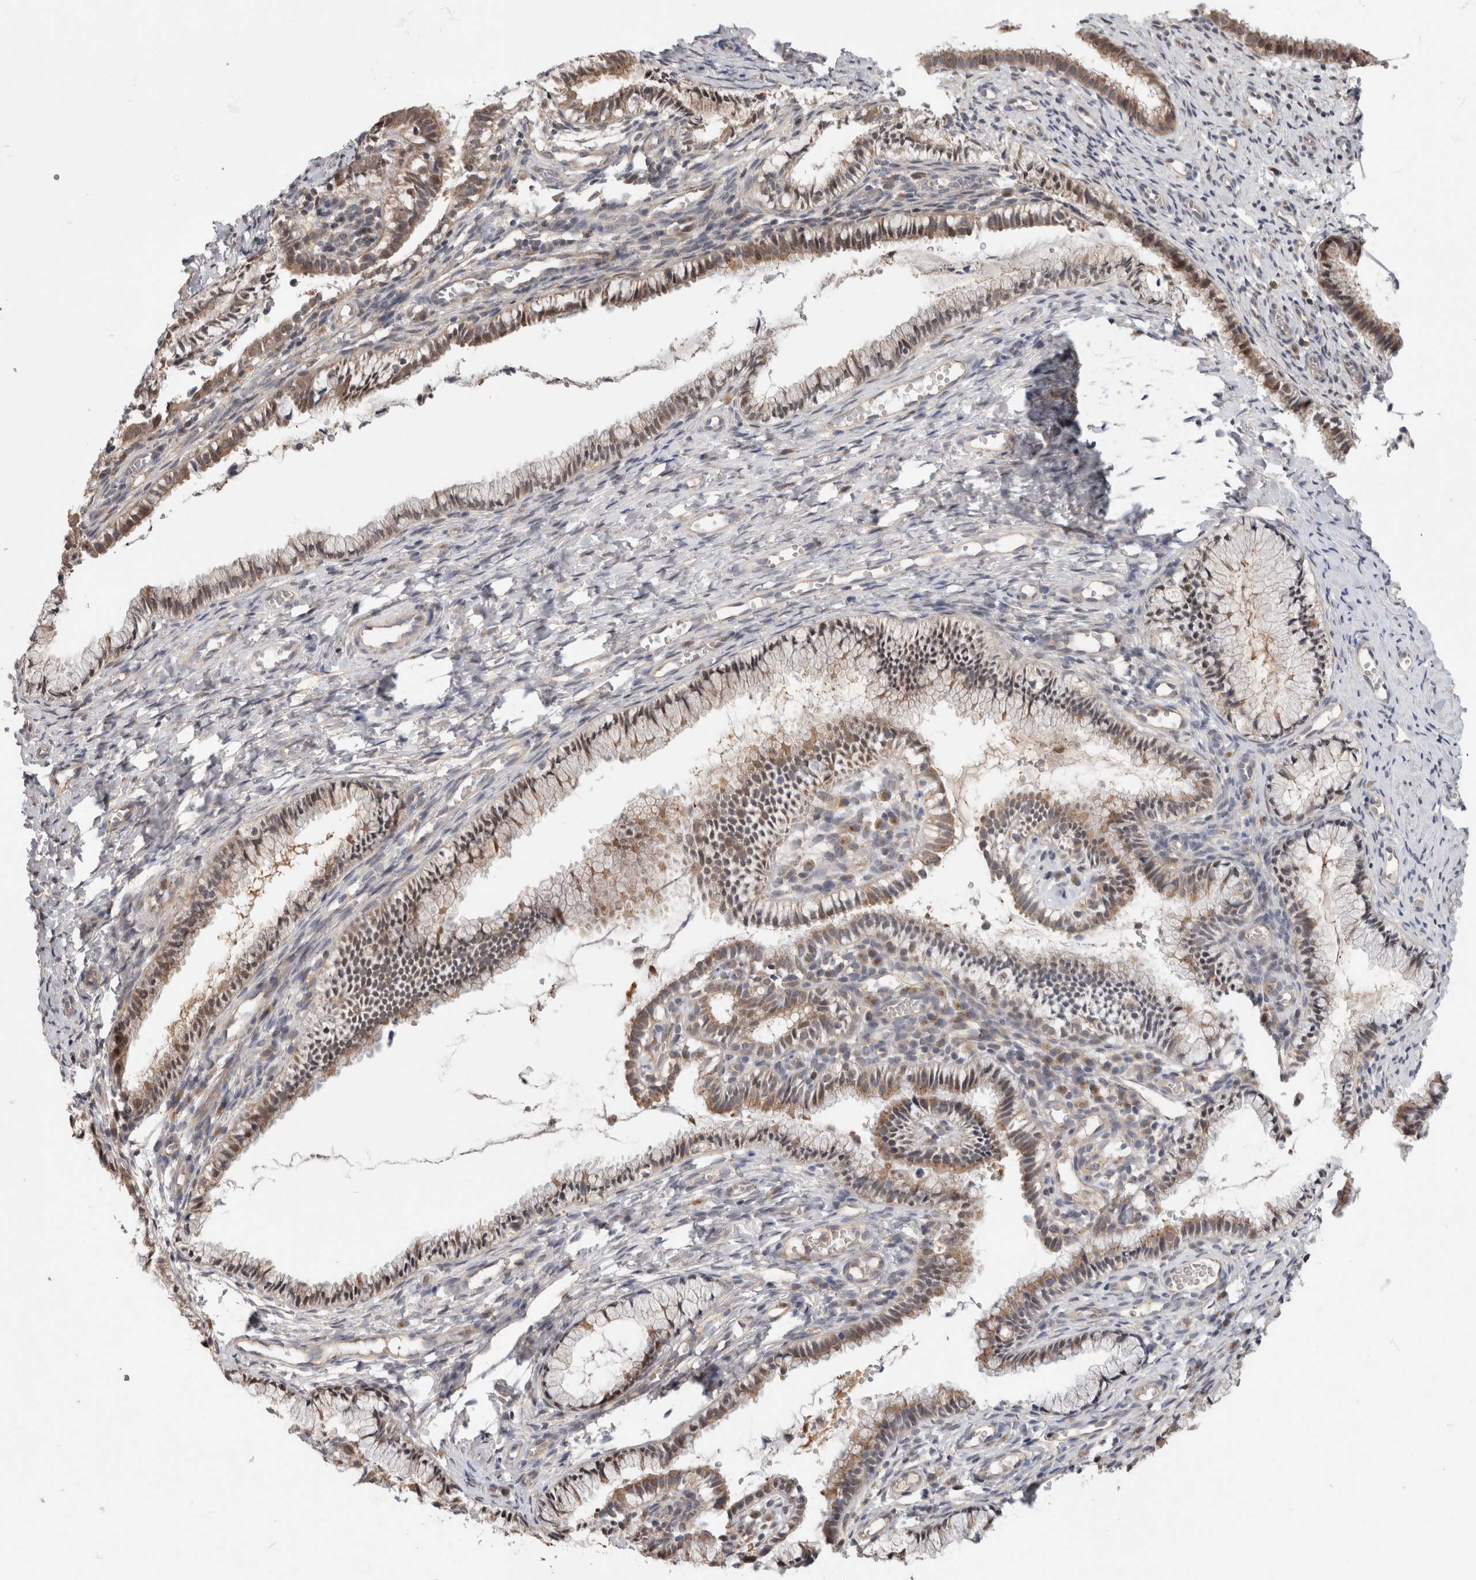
{"staining": {"intensity": "weak", "quantity": ">75%", "location": "cytoplasmic/membranous"}, "tissue": "cervix", "cell_type": "Glandular cells", "image_type": "normal", "snomed": [{"axis": "morphology", "description": "Normal tissue, NOS"}, {"axis": "topography", "description": "Cervix"}], "caption": "The image exhibits a brown stain indicating the presence of a protein in the cytoplasmic/membranous of glandular cells in cervix.", "gene": "PGM1", "patient": {"sex": "female", "age": 27}}